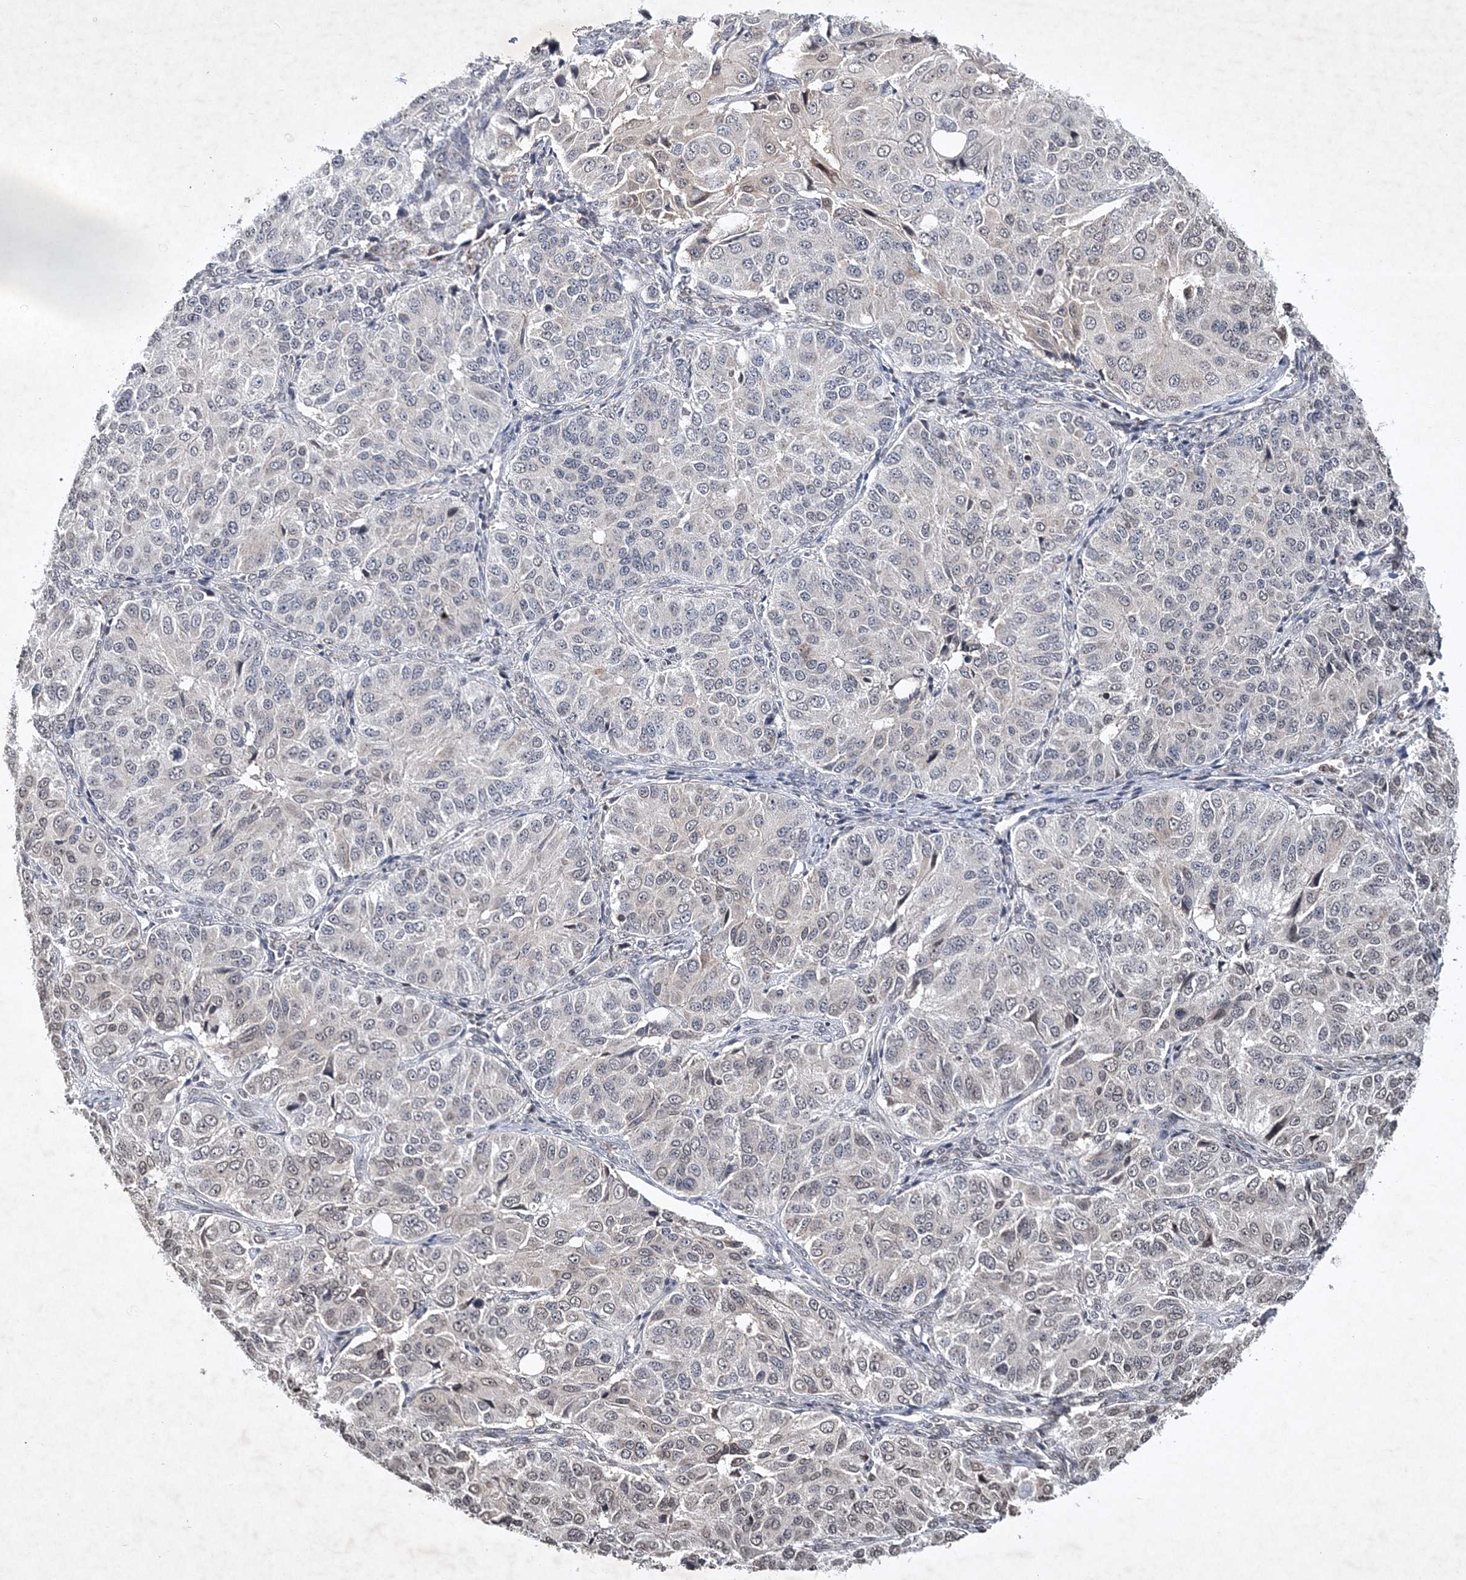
{"staining": {"intensity": "weak", "quantity": "25%-75%", "location": "nuclear"}, "tissue": "ovarian cancer", "cell_type": "Tumor cells", "image_type": "cancer", "snomed": [{"axis": "morphology", "description": "Carcinoma, endometroid"}, {"axis": "topography", "description": "Ovary"}], "caption": "Tumor cells show weak nuclear staining in about 25%-75% of cells in endometroid carcinoma (ovarian). The staining was performed using DAB (3,3'-diaminobenzidine), with brown indicating positive protein expression. Nuclei are stained blue with hematoxylin.", "gene": "SOWAHB", "patient": {"sex": "female", "age": 51}}